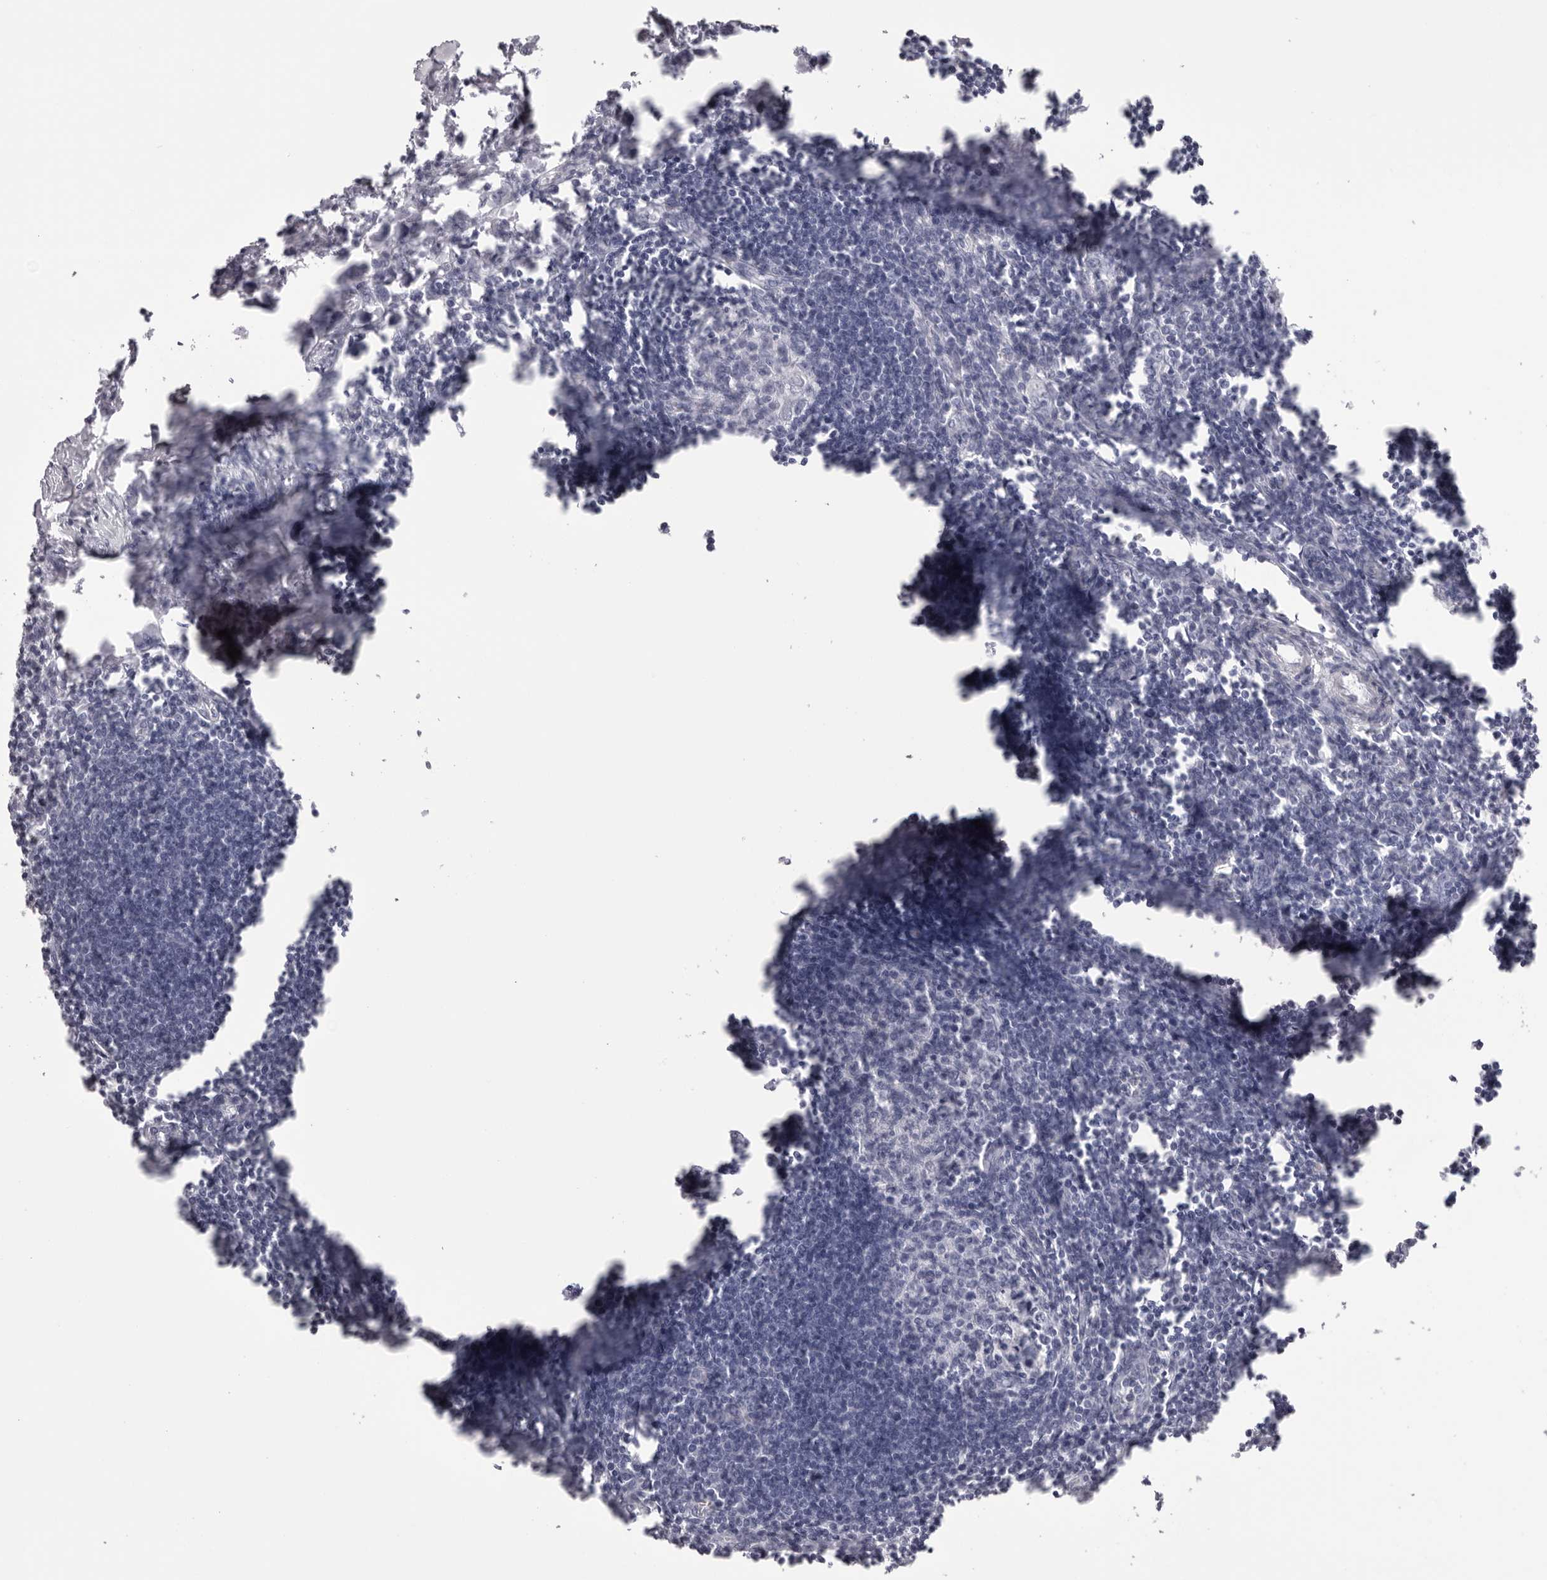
{"staining": {"intensity": "negative", "quantity": "none", "location": "none"}, "tissue": "lymph node", "cell_type": "Germinal center cells", "image_type": "normal", "snomed": [{"axis": "morphology", "description": "Normal tissue, NOS"}, {"axis": "morphology", "description": "Malignant melanoma, Metastatic site"}, {"axis": "topography", "description": "Lymph node"}], "caption": "This is a photomicrograph of immunohistochemistry staining of normal lymph node, which shows no staining in germinal center cells.", "gene": "TMOD4", "patient": {"sex": "male", "age": 41}}